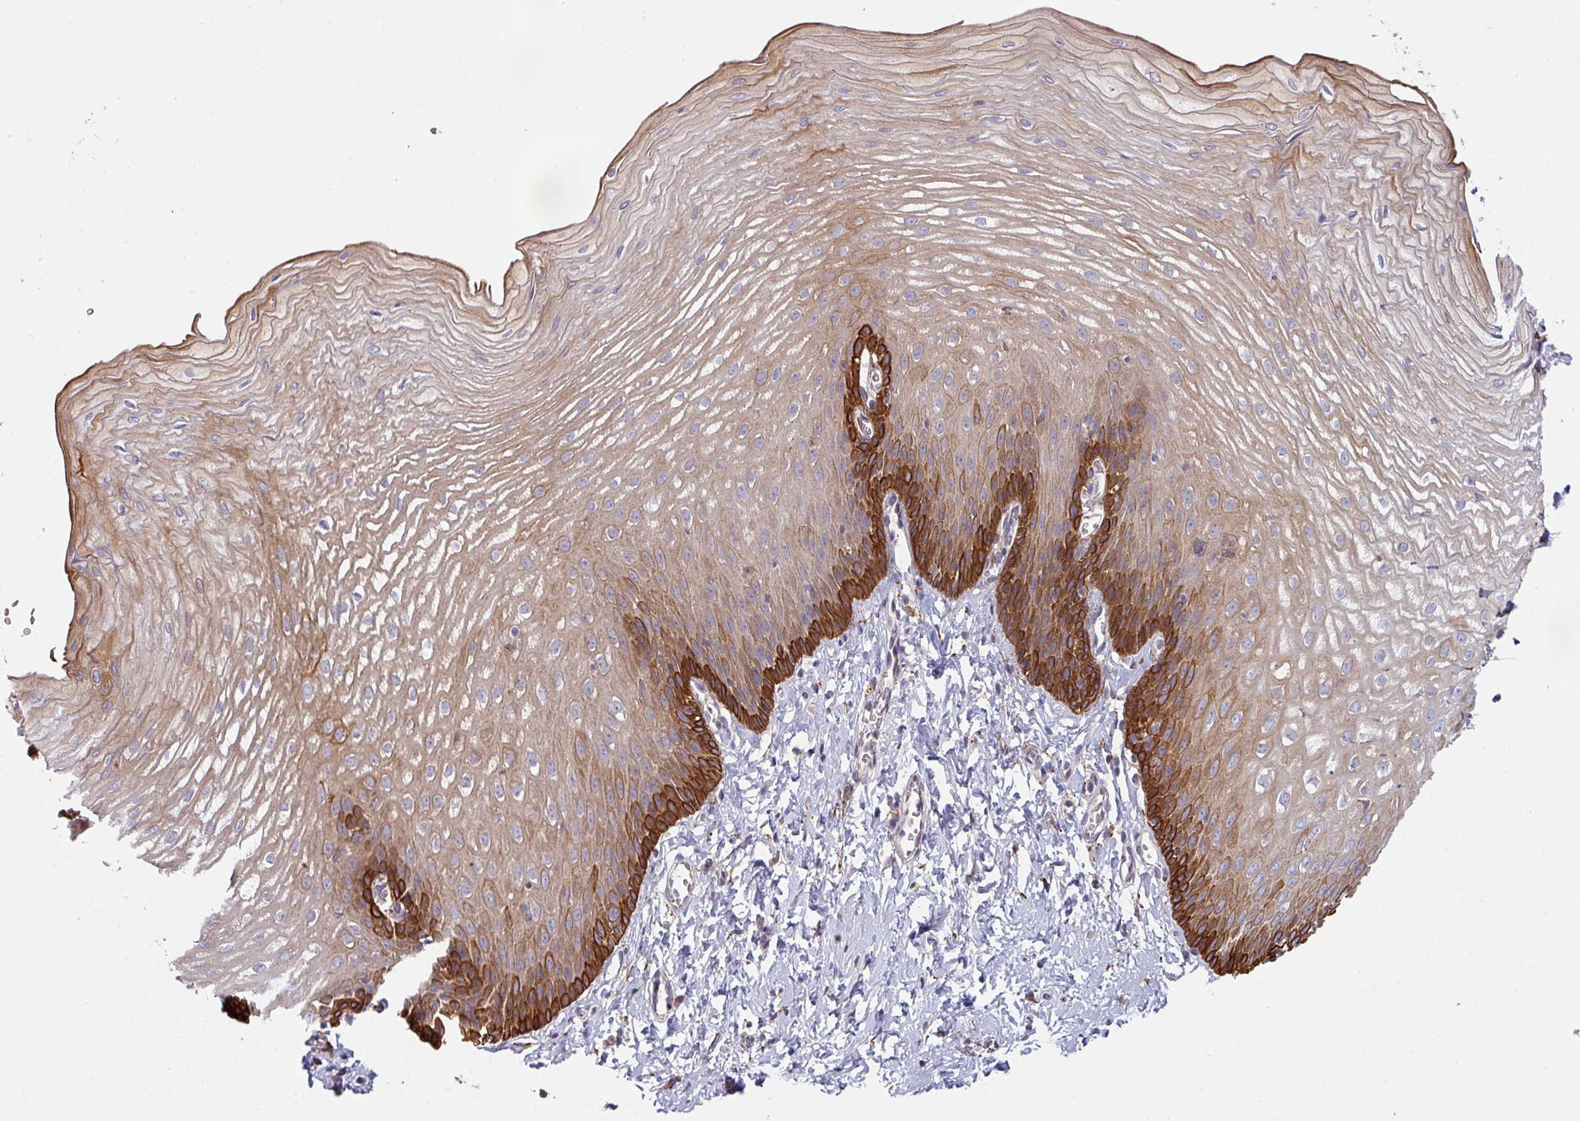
{"staining": {"intensity": "strong", "quantity": "<25%", "location": "cytoplasmic/membranous"}, "tissue": "esophagus", "cell_type": "Squamous epithelial cells", "image_type": "normal", "snomed": [{"axis": "morphology", "description": "Normal tissue, NOS"}, {"axis": "topography", "description": "Esophagus"}], "caption": "This photomicrograph exhibits IHC staining of benign esophagus, with medium strong cytoplasmic/membranous expression in about <25% of squamous epithelial cells.", "gene": "ZNF268", "patient": {"sex": "male", "age": 70}}